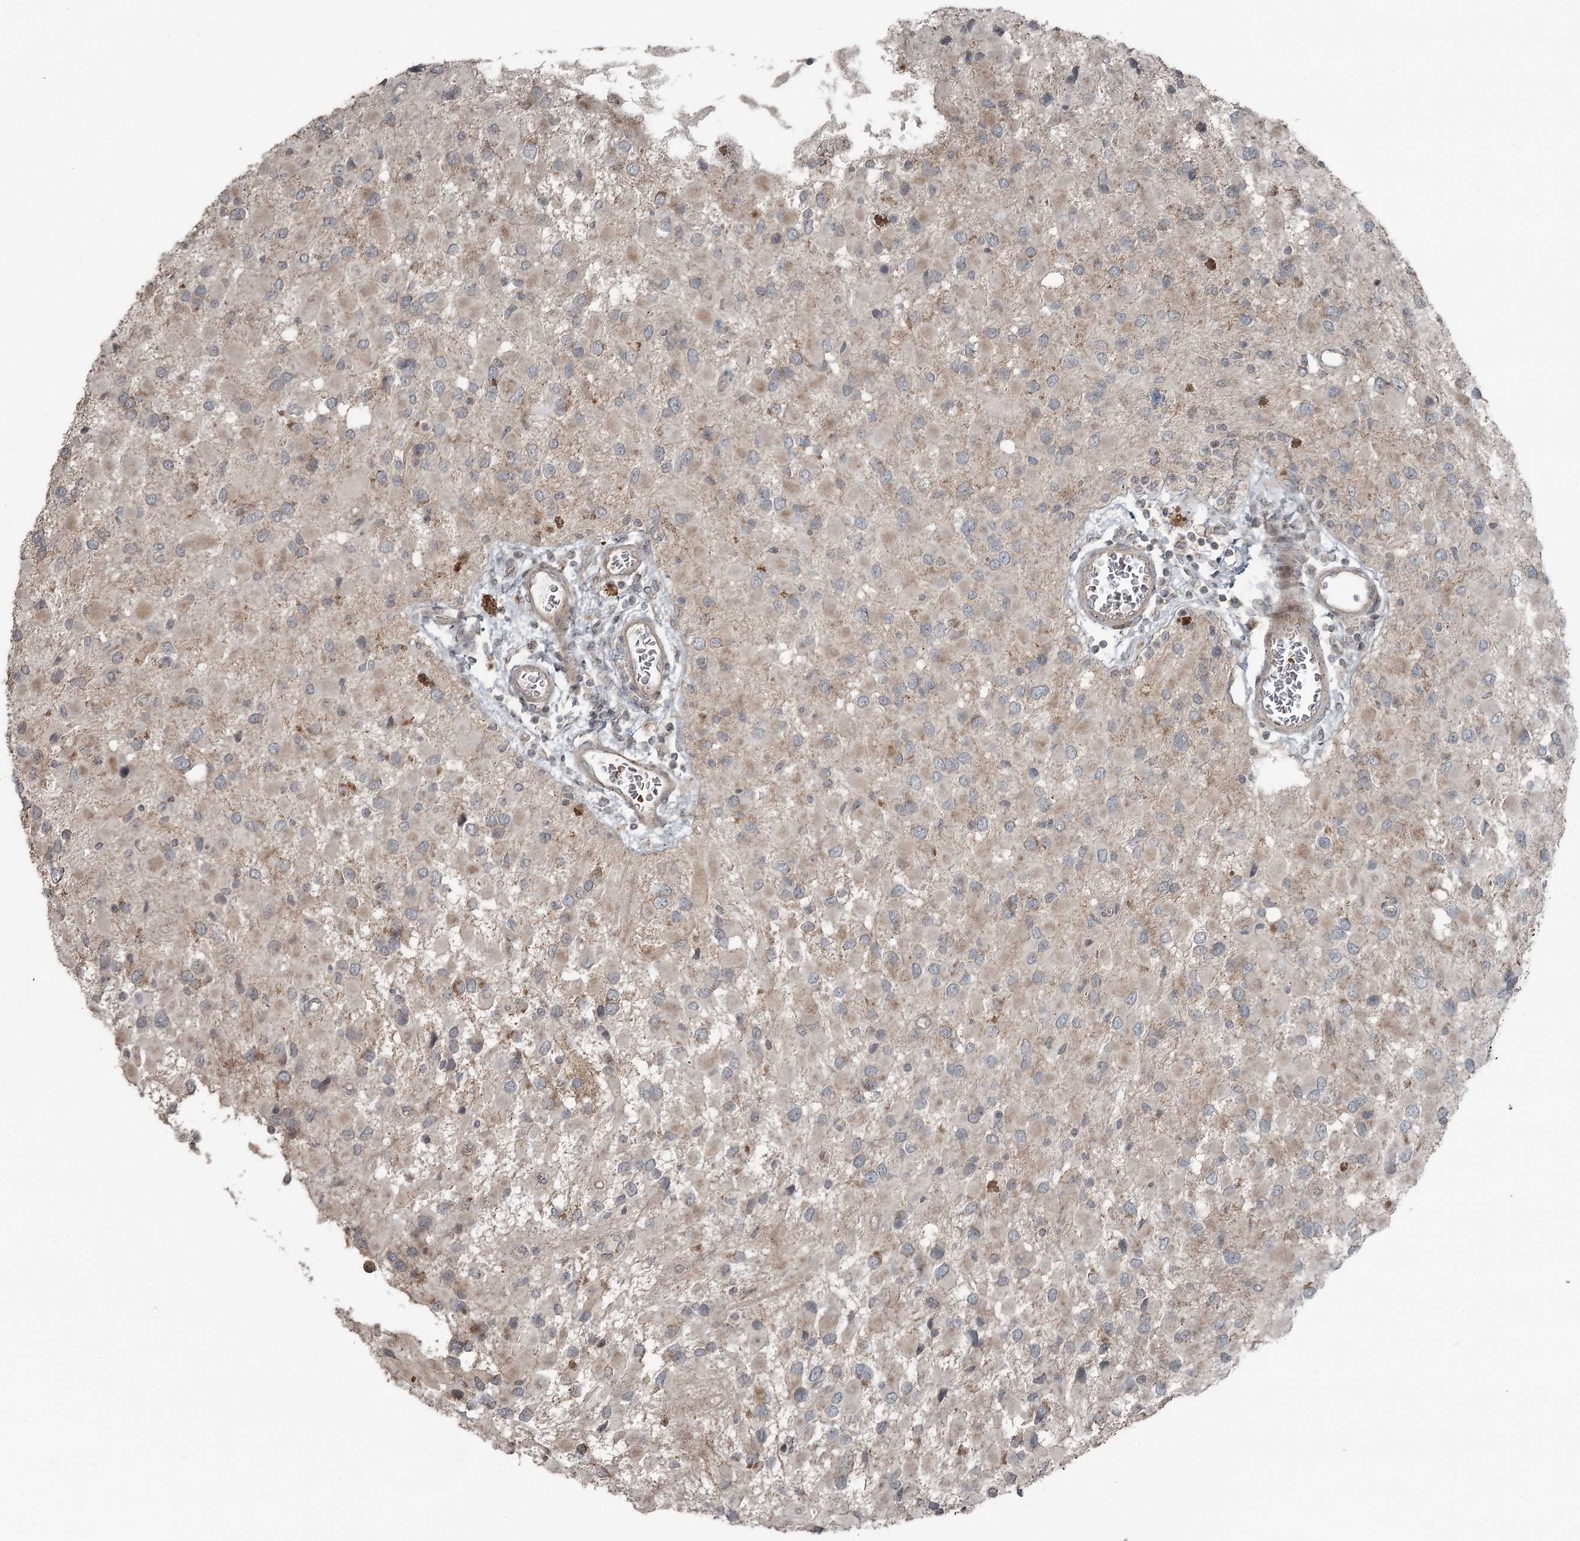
{"staining": {"intensity": "weak", "quantity": "<25%", "location": "cytoplasmic/membranous"}, "tissue": "glioma", "cell_type": "Tumor cells", "image_type": "cancer", "snomed": [{"axis": "morphology", "description": "Glioma, malignant, High grade"}, {"axis": "topography", "description": "Brain"}], "caption": "Immunohistochemistry of human high-grade glioma (malignant) reveals no staining in tumor cells. (Immunohistochemistry (ihc), brightfield microscopy, high magnification).", "gene": "RASSF8", "patient": {"sex": "male", "age": 53}}